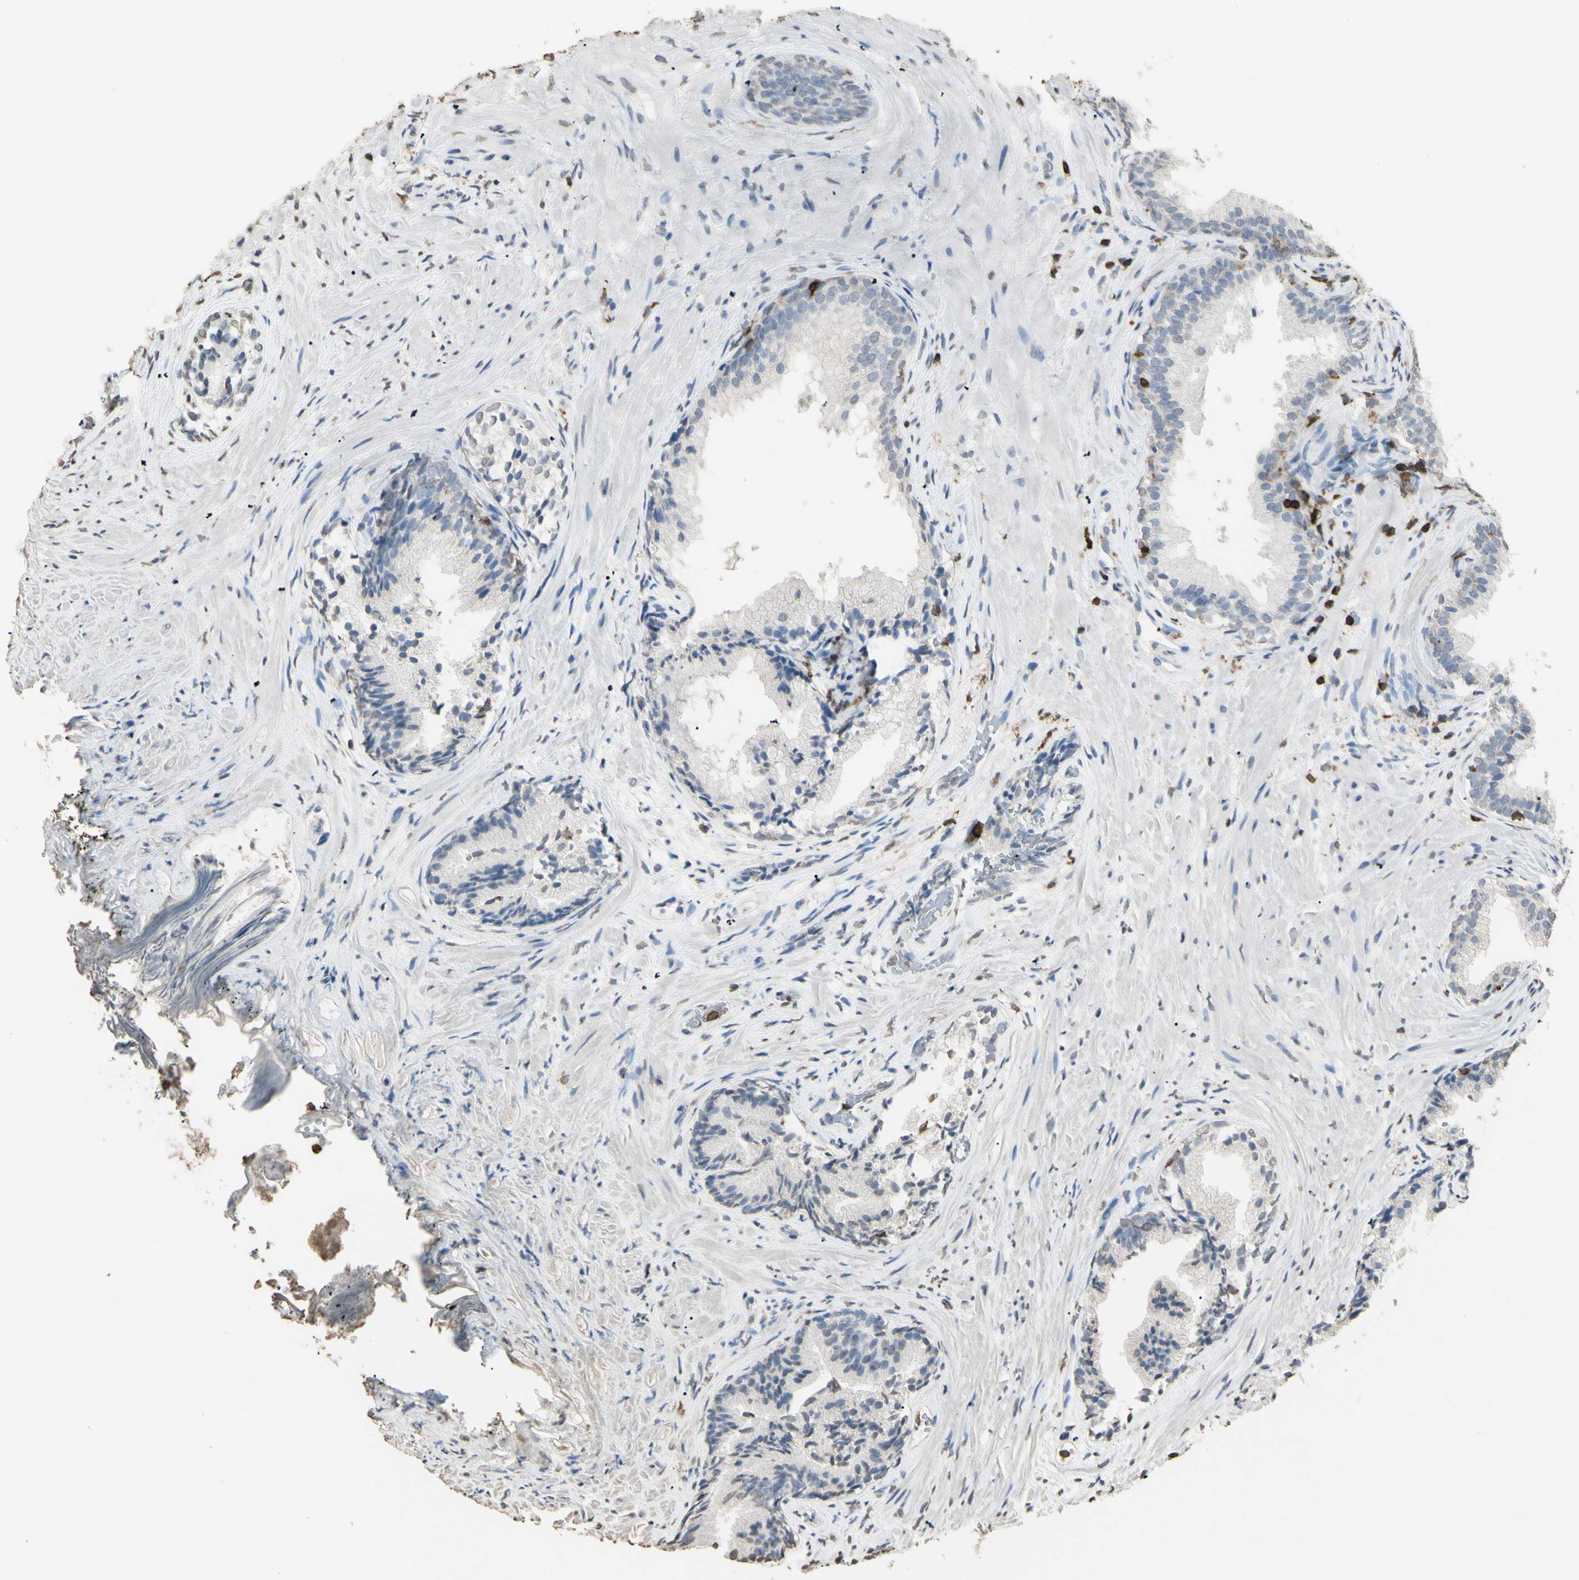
{"staining": {"intensity": "negative", "quantity": "none", "location": "none"}, "tissue": "prostate", "cell_type": "Glandular cells", "image_type": "normal", "snomed": [{"axis": "morphology", "description": "Normal tissue, NOS"}, {"axis": "topography", "description": "Prostate"}], "caption": "DAB immunohistochemical staining of normal human prostate shows no significant positivity in glandular cells. The staining is performed using DAB (3,3'-diaminobenzidine) brown chromogen with nuclei counter-stained in using hematoxylin.", "gene": "PSTPIP1", "patient": {"sex": "male", "age": 76}}